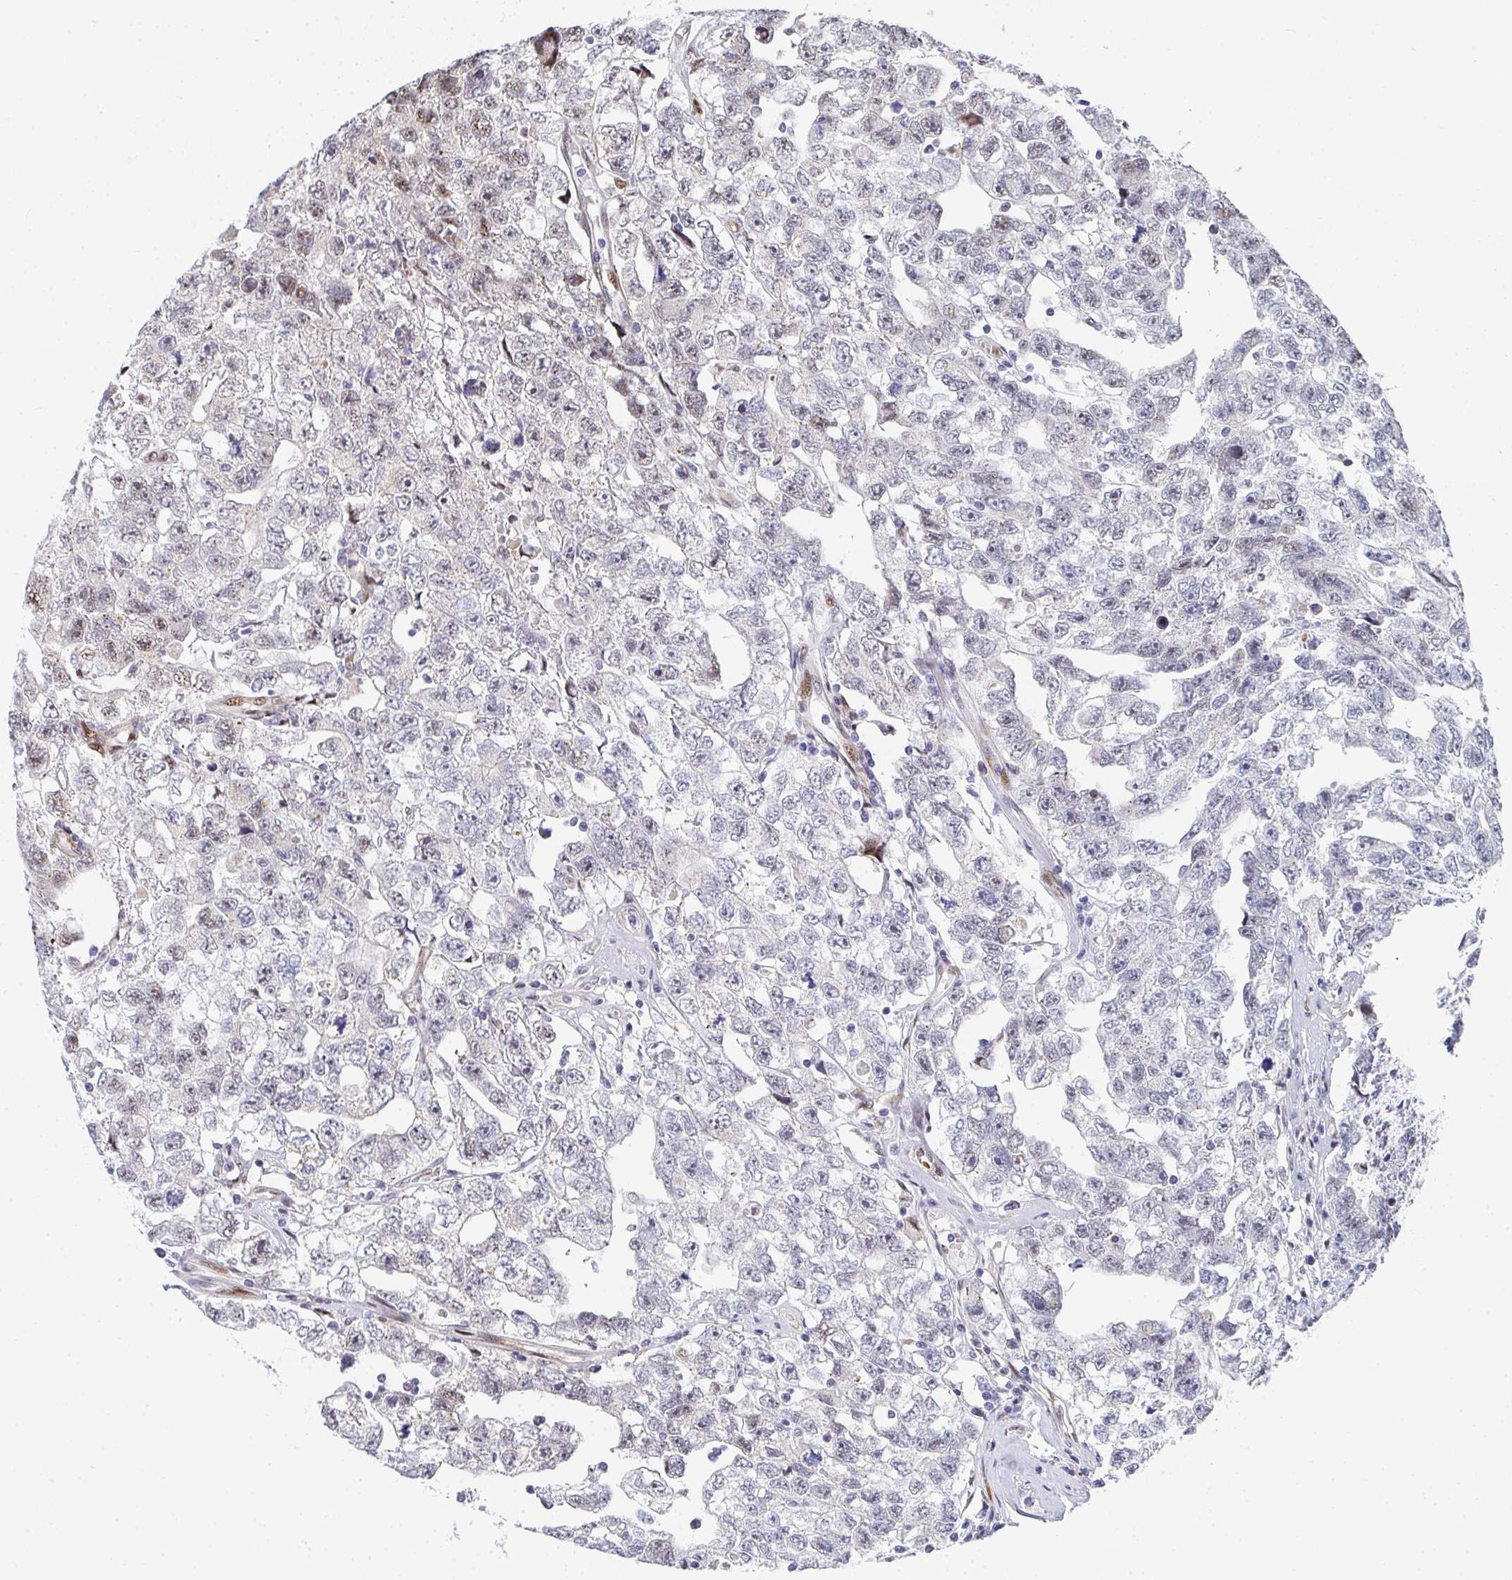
{"staining": {"intensity": "weak", "quantity": "<25%", "location": "nuclear"}, "tissue": "testis cancer", "cell_type": "Tumor cells", "image_type": "cancer", "snomed": [{"axis": "morphology", "description": "Carcinoma, Embryonal, NOS"}, {"axis": "topography", "description": "Testis"}], "caption": "There is no significant positivity in tumor cells of testis cancer (embryonal carcinoma).", "gene": "ZIC3", "patient": {"sex": "male", "age": 22}}